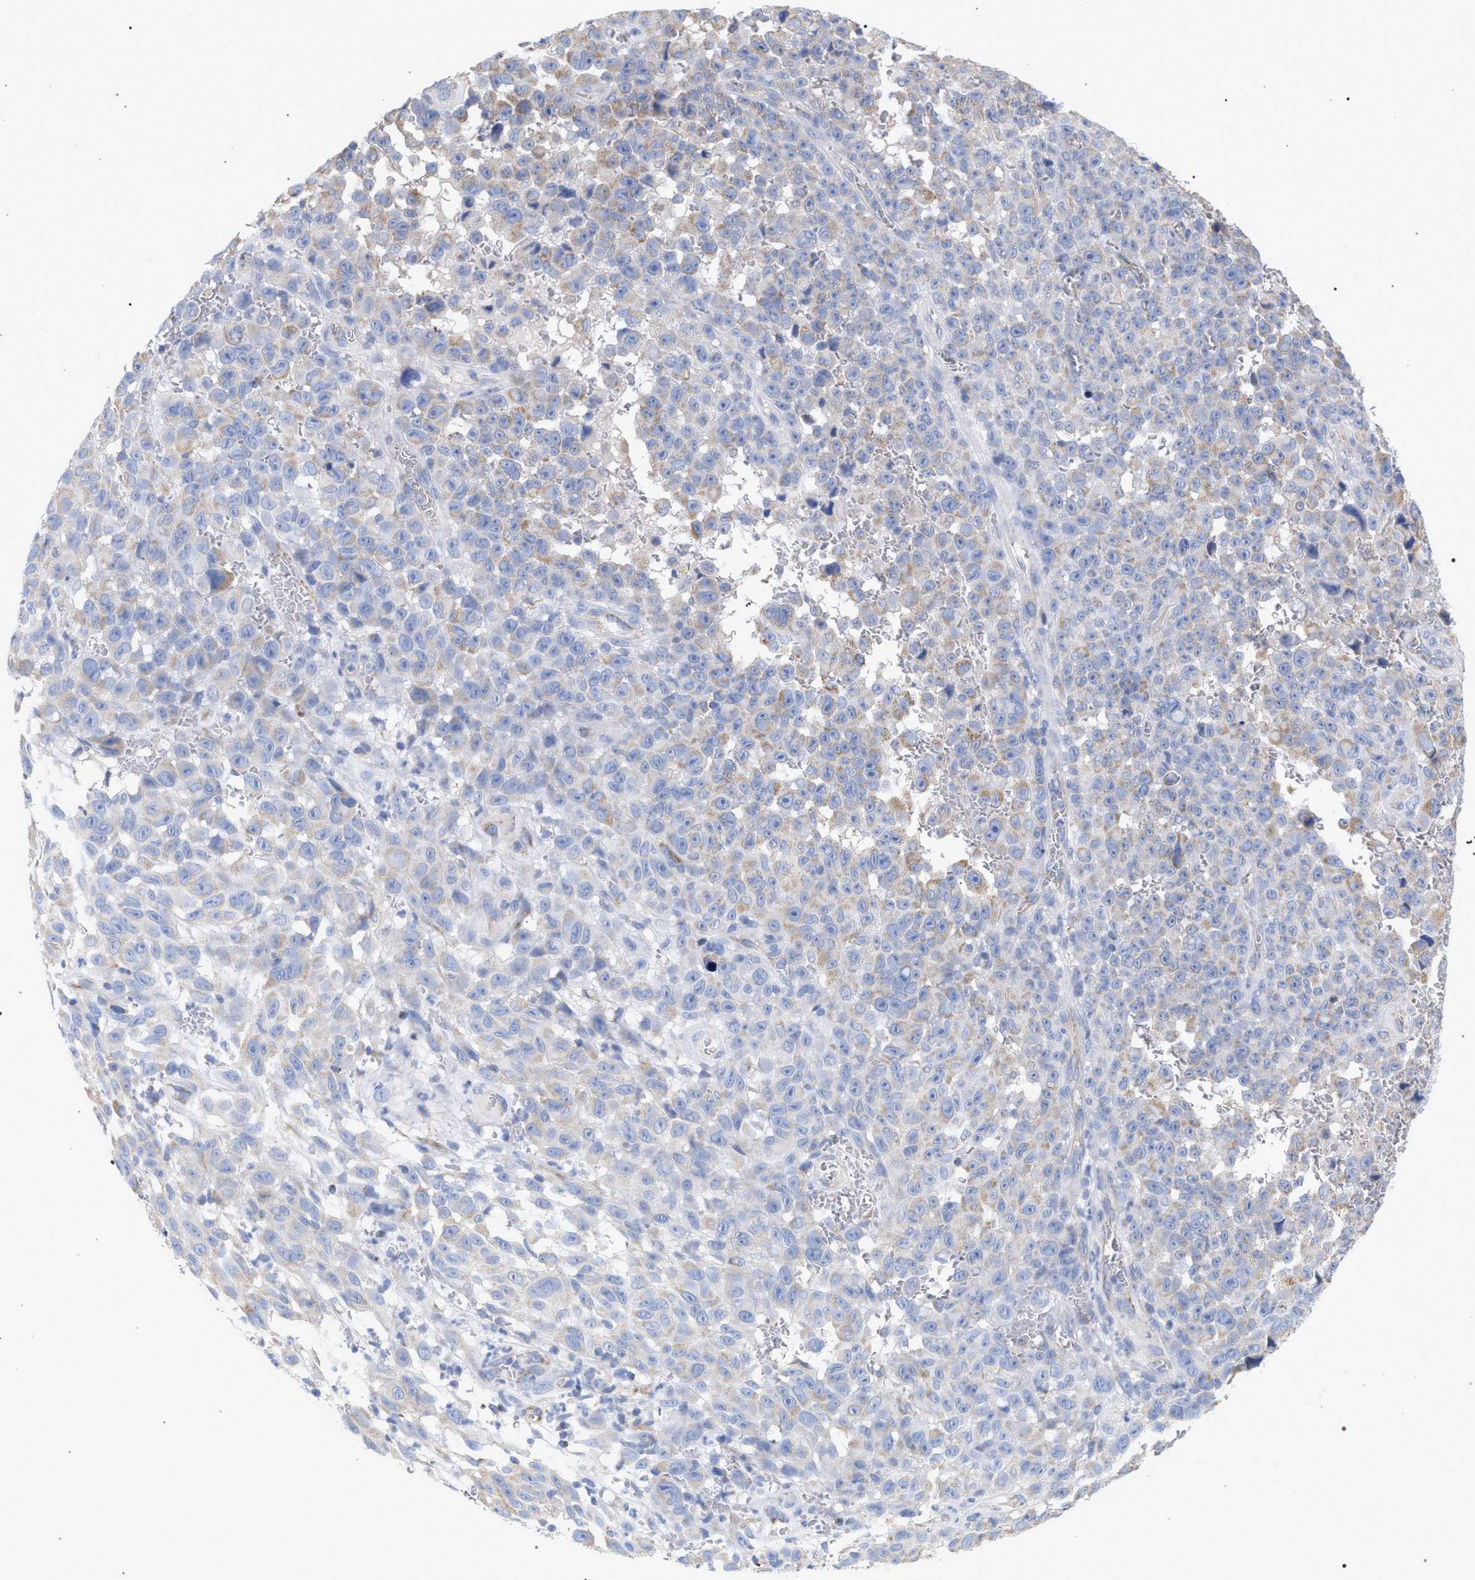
{"staining": {"intensity": "moderate", "quantity": "<25%", "location": "cytoplasmic/membranous"}, "tissue": "melanoma", "cell_type": "Tumor cells", "image_type": "cancer", "snomed": [{"axis": "morphology", "description": "Malignant melanoma, NOS"}, {"axis": "topography", "description": "Skin"}], "caption": "Human malignant melanoma stained for a protein (brown) demonstrates moderate cytoplasmic/membranous positive expression in about <25% of tumor cells.", "gene": "ECI2", "patient": {"sex": "female", "age": 82}}